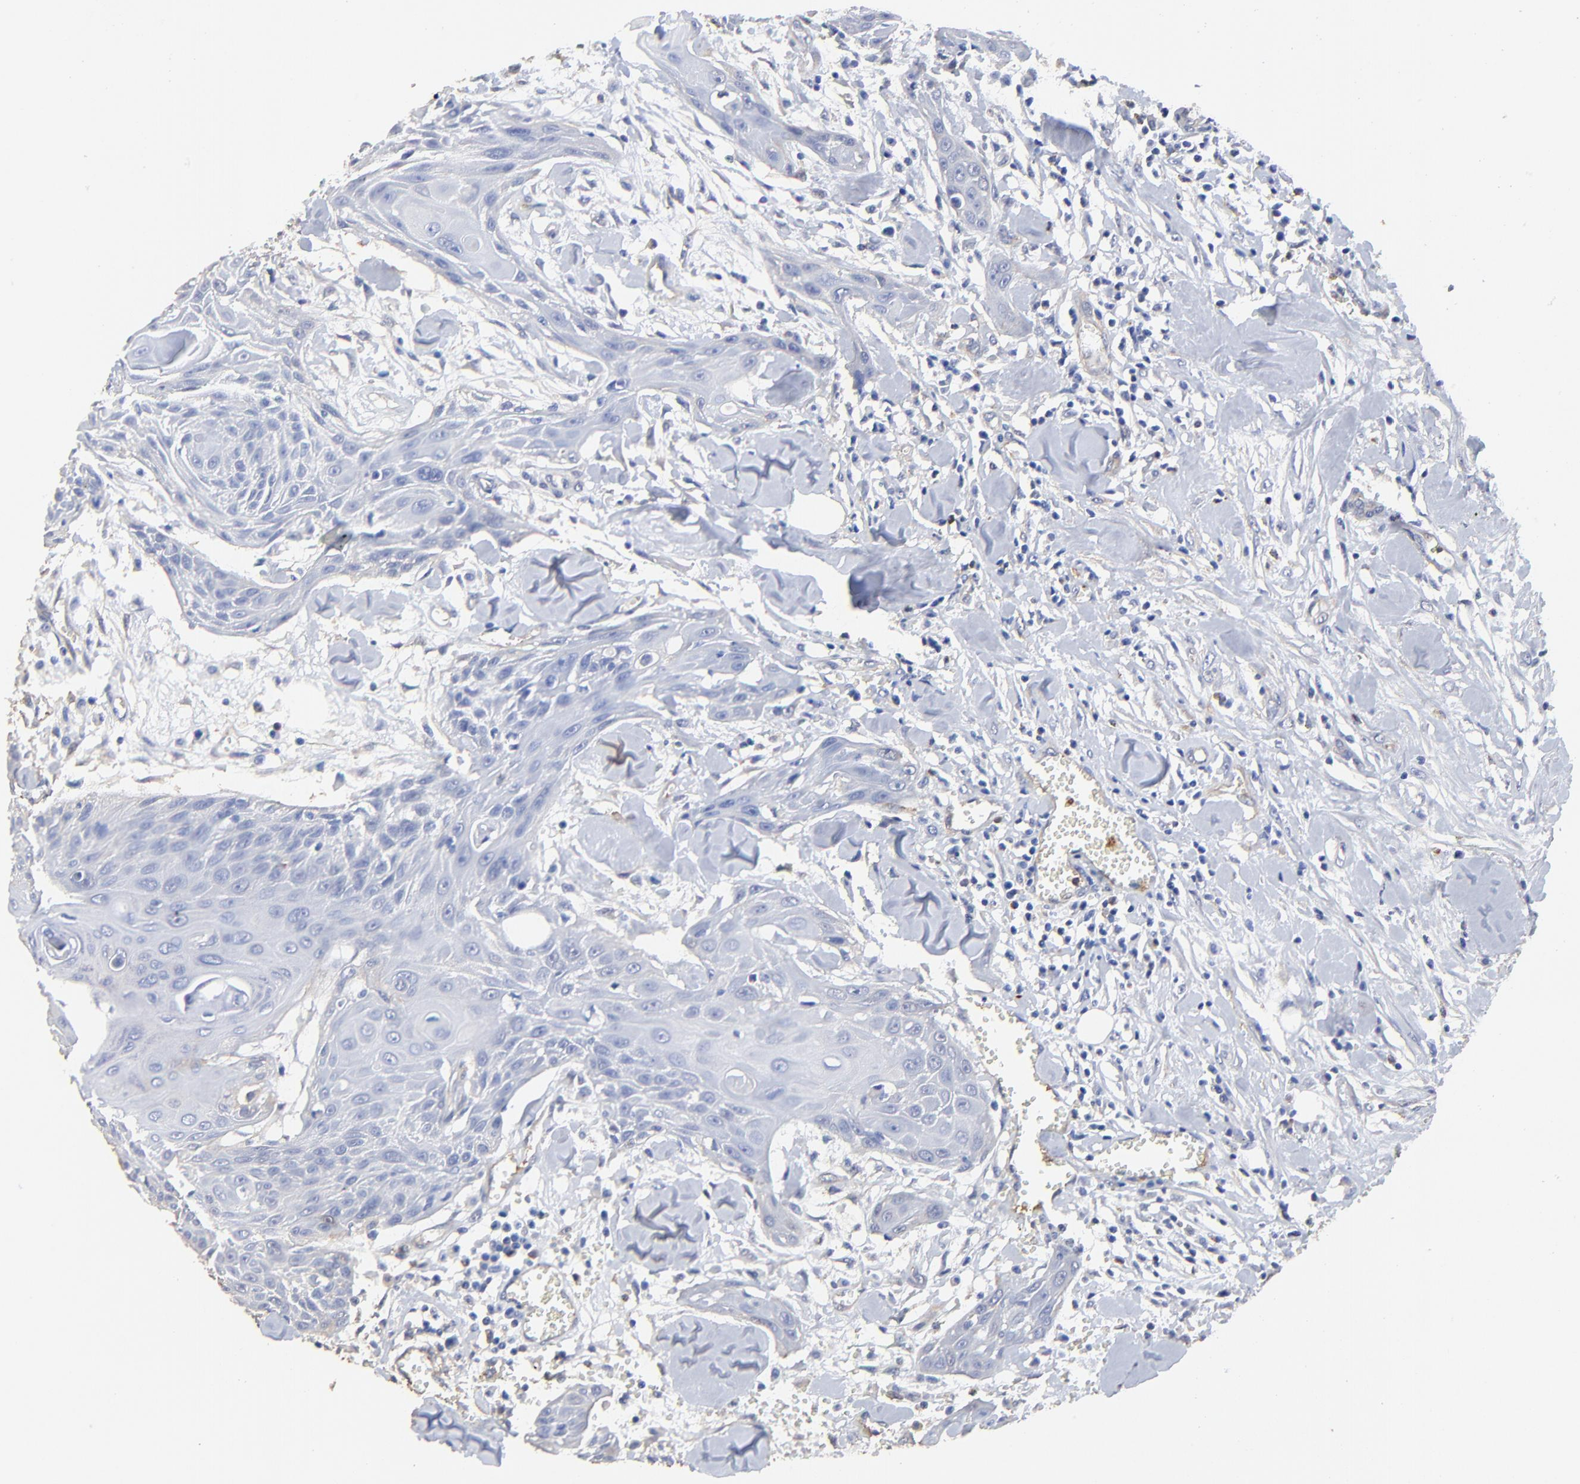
{"staining": {"intensity": "negative", "quantity": "none", "location": "none"}, "tissue": "head and neck cancer", "cell_type": "Tumor cells", "image_type": "cancer", "snomed": [{"axis": "morphology", "description": "Squamous cell carcinoma, NOS"}, {"axis": "morphology", "description": "Squamous cell carcinoma, metastatic, NOS"}, {"axis": "topography", "description": "Lymph node"}, {"axis": "topography", "description": "Salivary gland"}, {"axis": "topography", "description": "Head-Neck"}], "caption": "The immunohistochemistry micrograph has no significant staining in tumor cells of head and neck metastatic squamous cell carcinoma tissue.", "gene": "TAGLN2", "patient": {"sex": "female", "age": 74}}